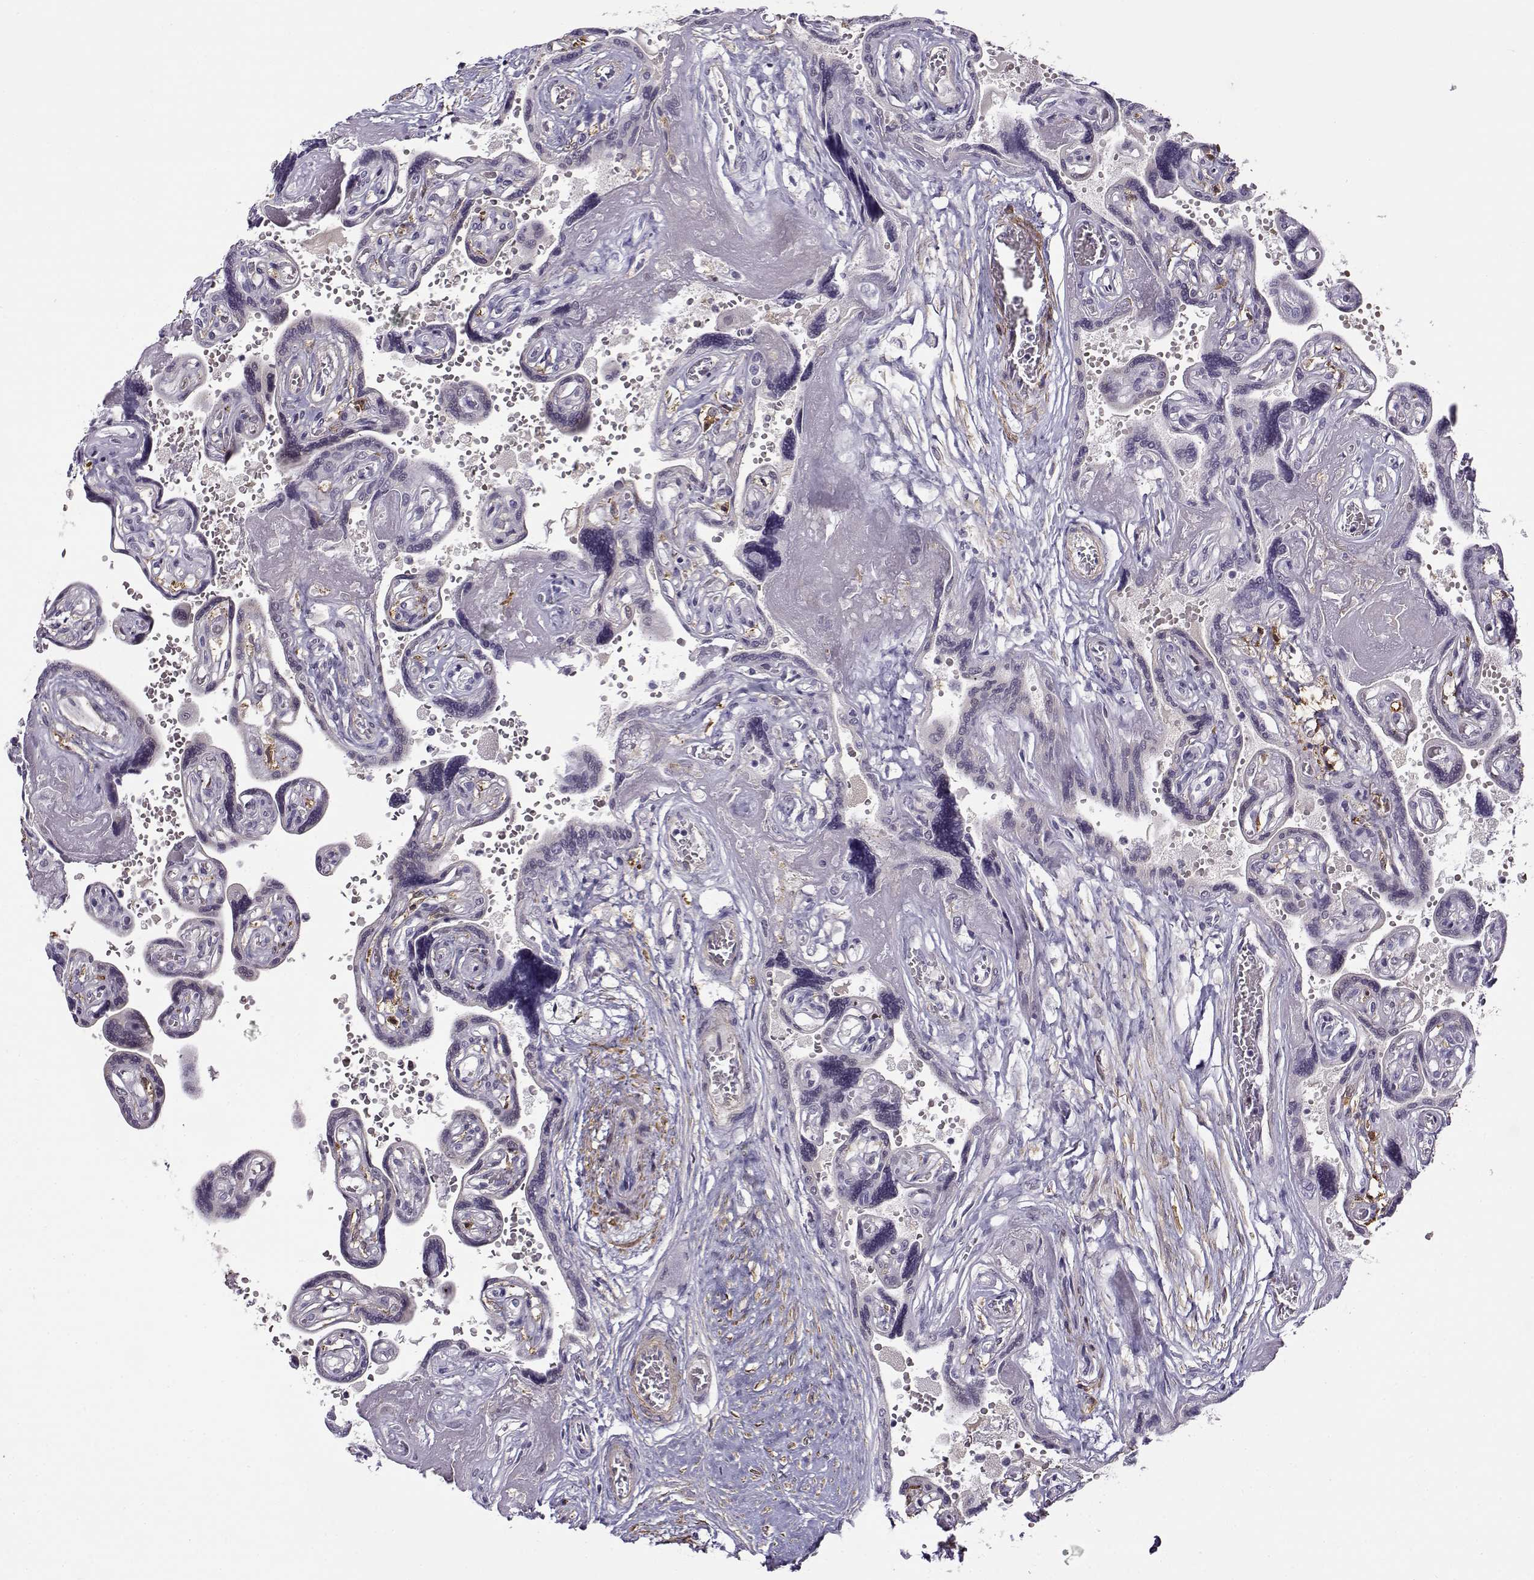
{"staining": {"intensity": "negative", "quantity": "none", "location": "none"}, "tissue": "placenta", "cell_type": "Decidual cells", "image_type": "normal", "snomed": [{"axis": "morphology", "description": "Normal tissue, NOS"}, {"axis": "topography", "description": "Placenta"}], "caption": "IHC image of unremarkable placenta stained for a protein (brown), which reveals no expression in decidual cells.", "gene": "UCP3", "patient": {"sex": "female", "age": 32}}